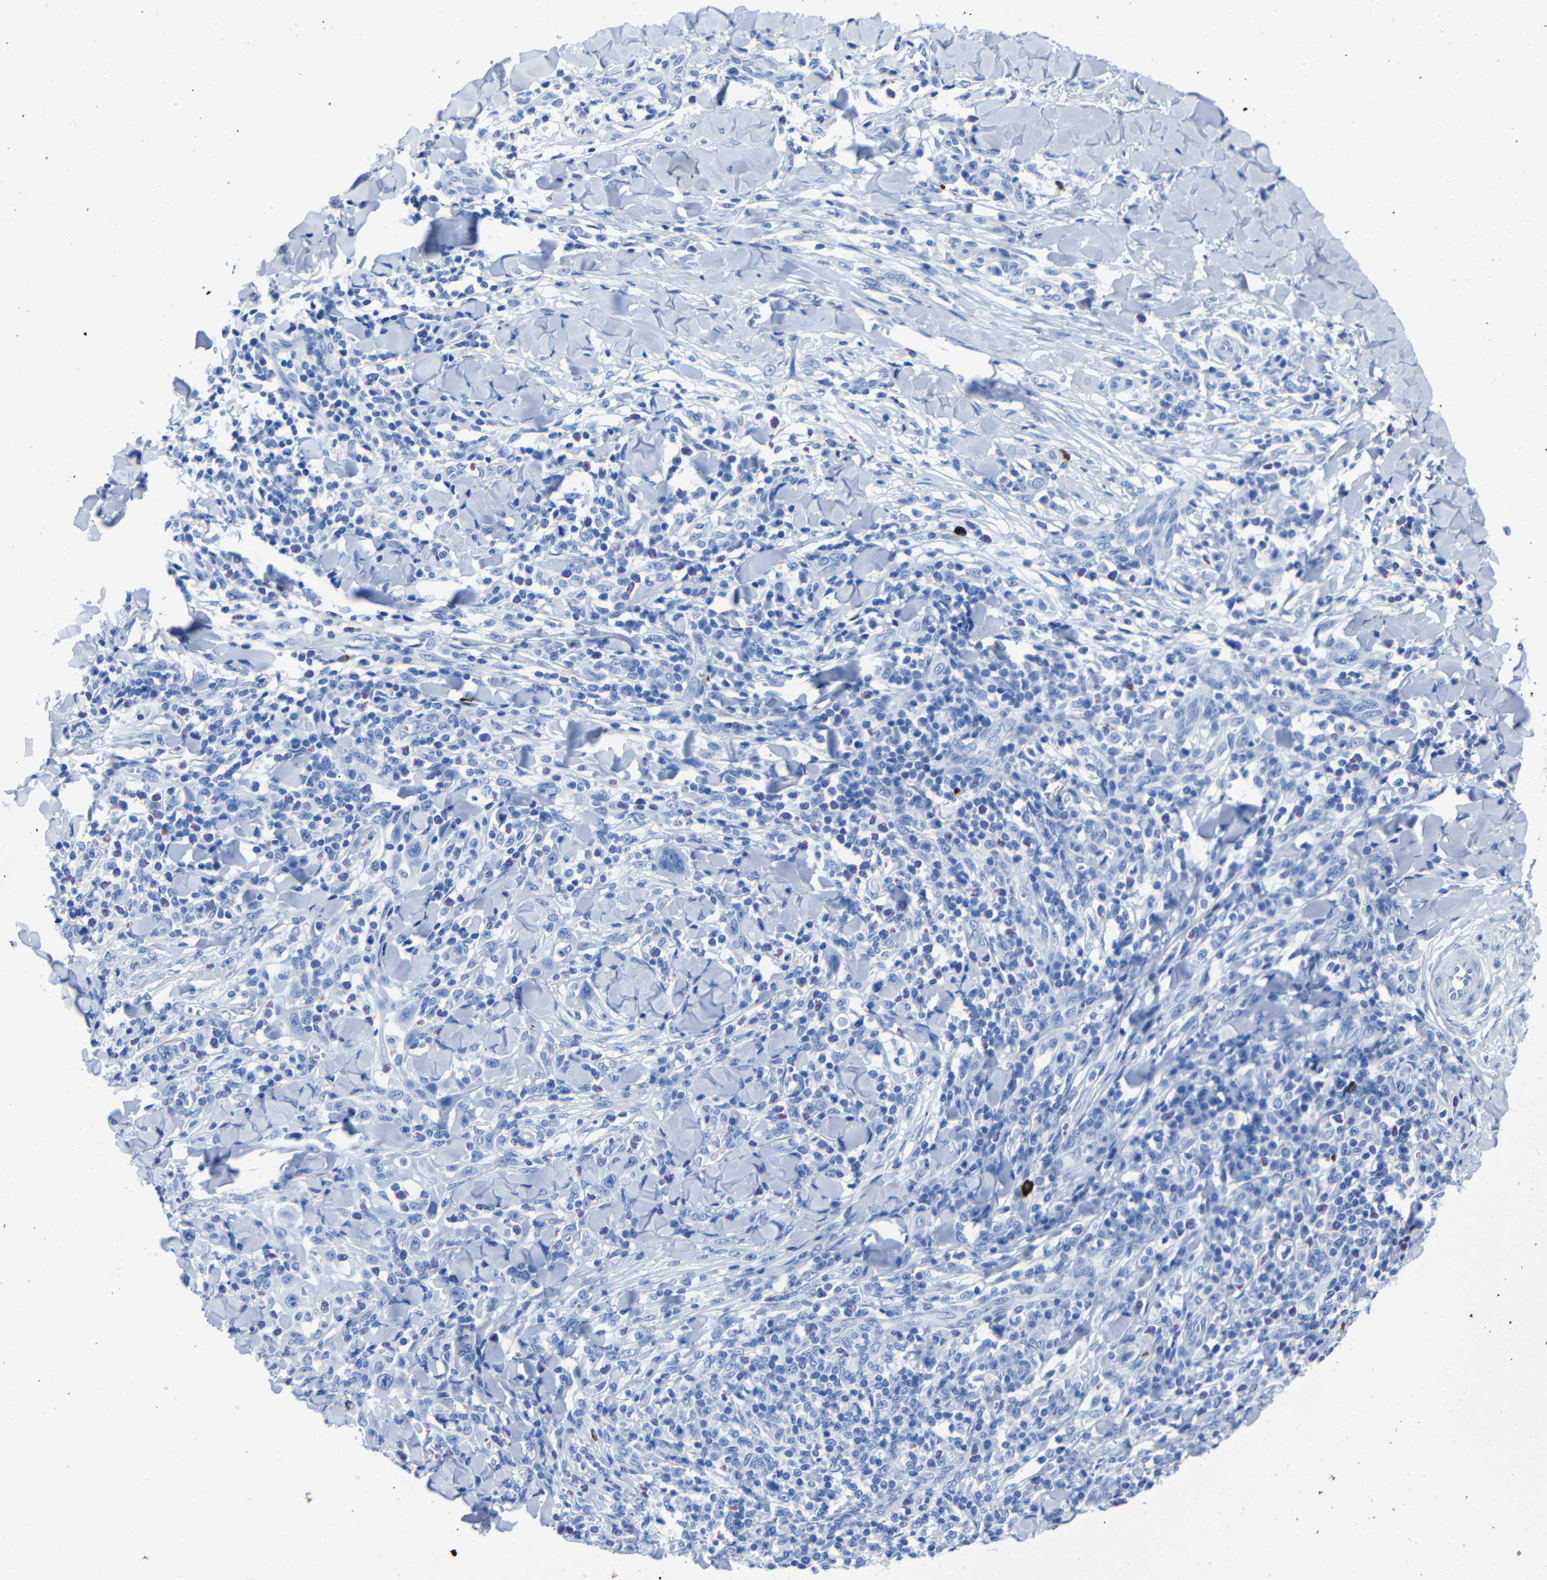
{"staining": {"intensity": "negative", "quantity": "none", "location": "none"}, "tissue": "skin cancer", "cell_type": "Tumor cells", "image_type": "cancer", "snomed": [{"axis": "morphology", "description": "Squamous cell carcinoma, NOS"}, {"axis": "topography", "description": "Skin"}], "caption": "An IHC image of skin squamous cell carcinoma is shown. There is no staining in tumor cells of skin squamous cell carcinoma.", "gene": "CLDN11", "patient": {"sex": "male", "age": 24}}